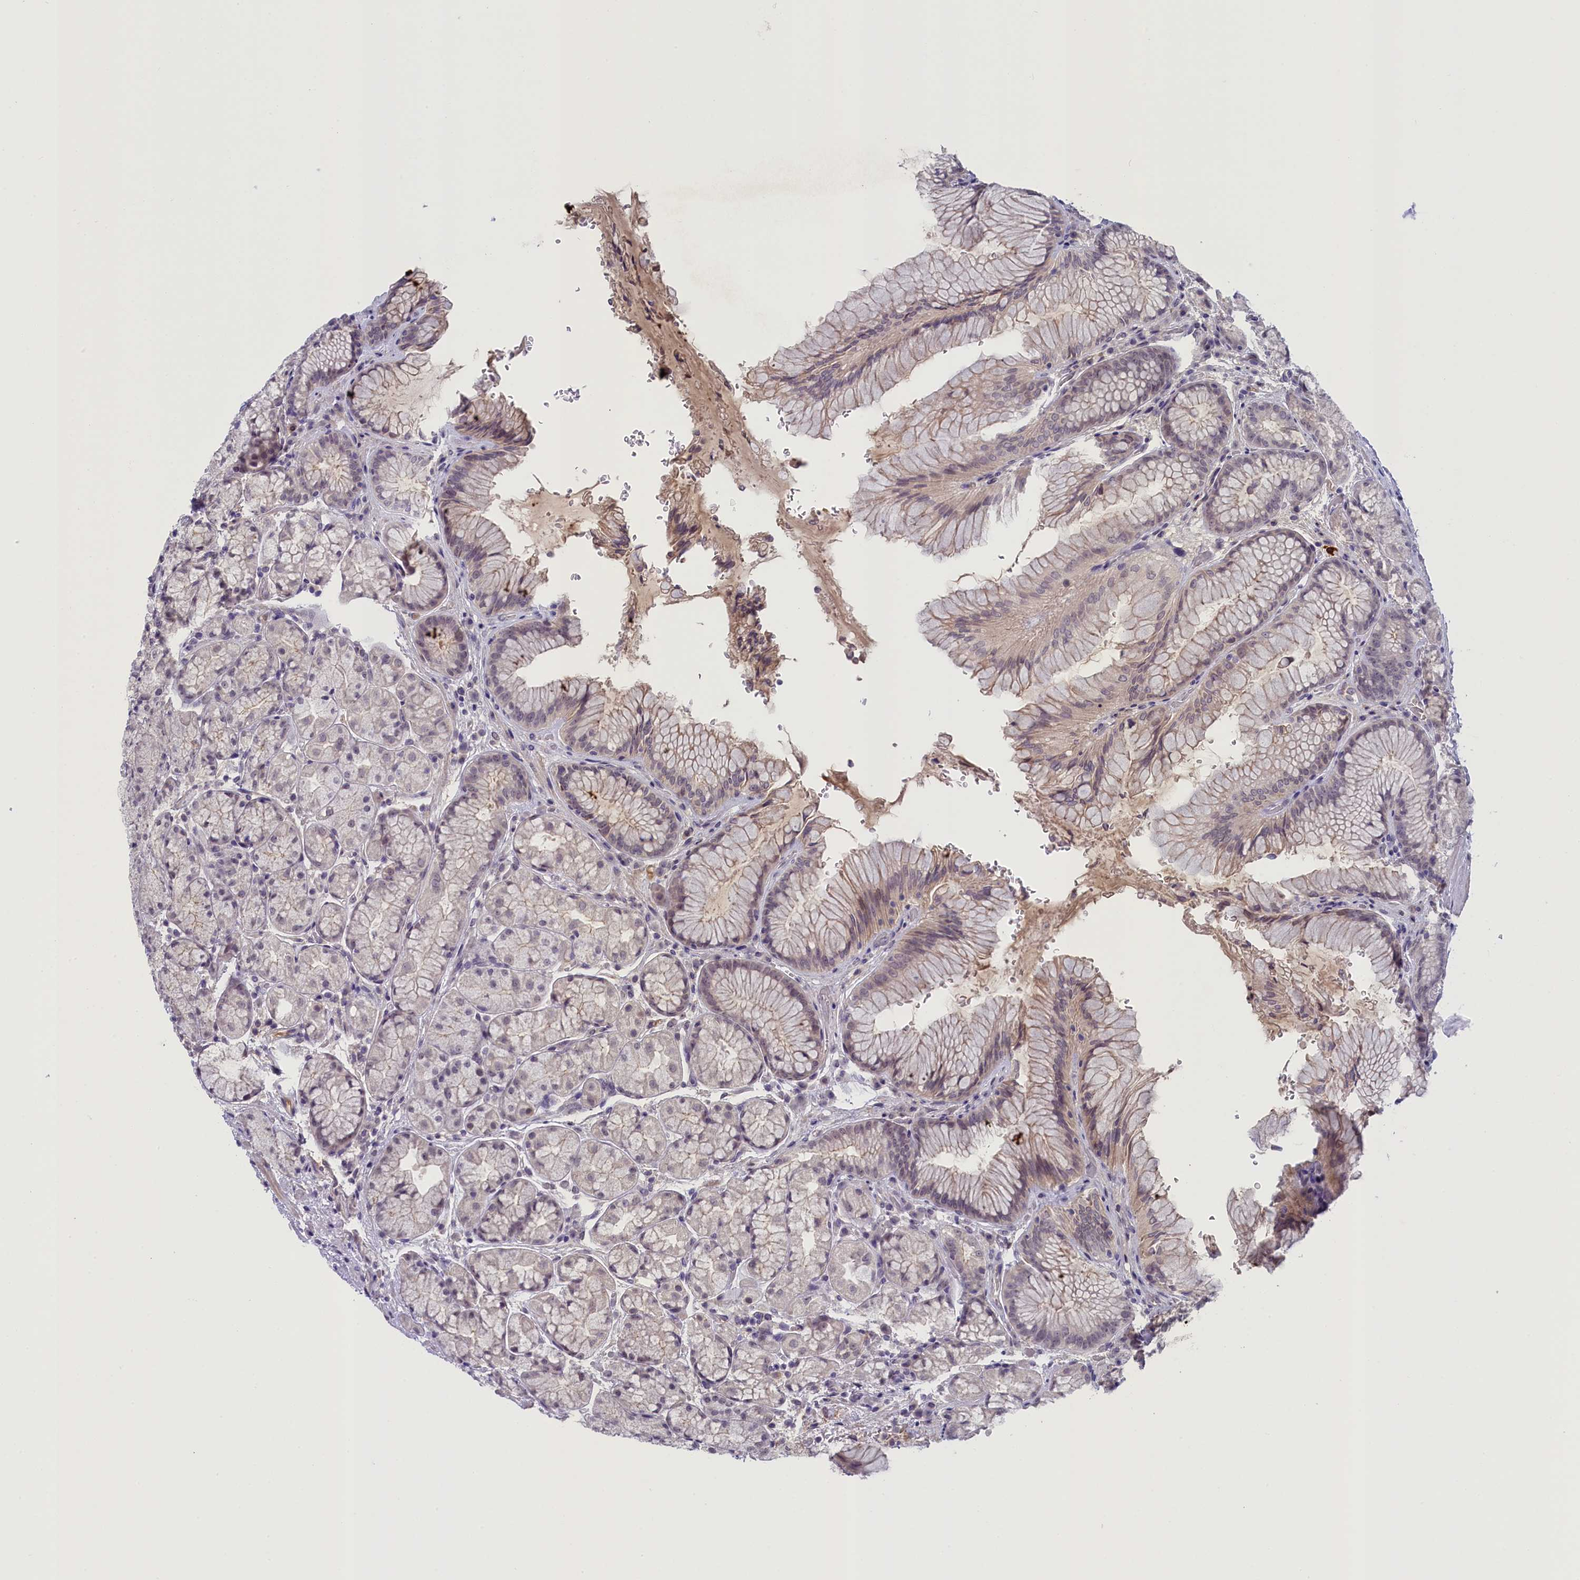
{"staining": {"intensity": "moderate", "quantity": "25%-75%", "location": "nuclear"}, "tissue": "stomach", "cell_type": "Glandular cells", "image_type": "normal", "snomed": [{"axis": "morphology", "description": "Normal tissue, NOS"}, {"axis": "topography", "description": "Stomach"}], "caption": "Immunohistochemical staining of unremarkable human stomach displays moderate nuclear protein staining in about 25%-75% of glandular cells.", "gene": "CRAMP1", "patient": {"sex": "male", "age": 63}}